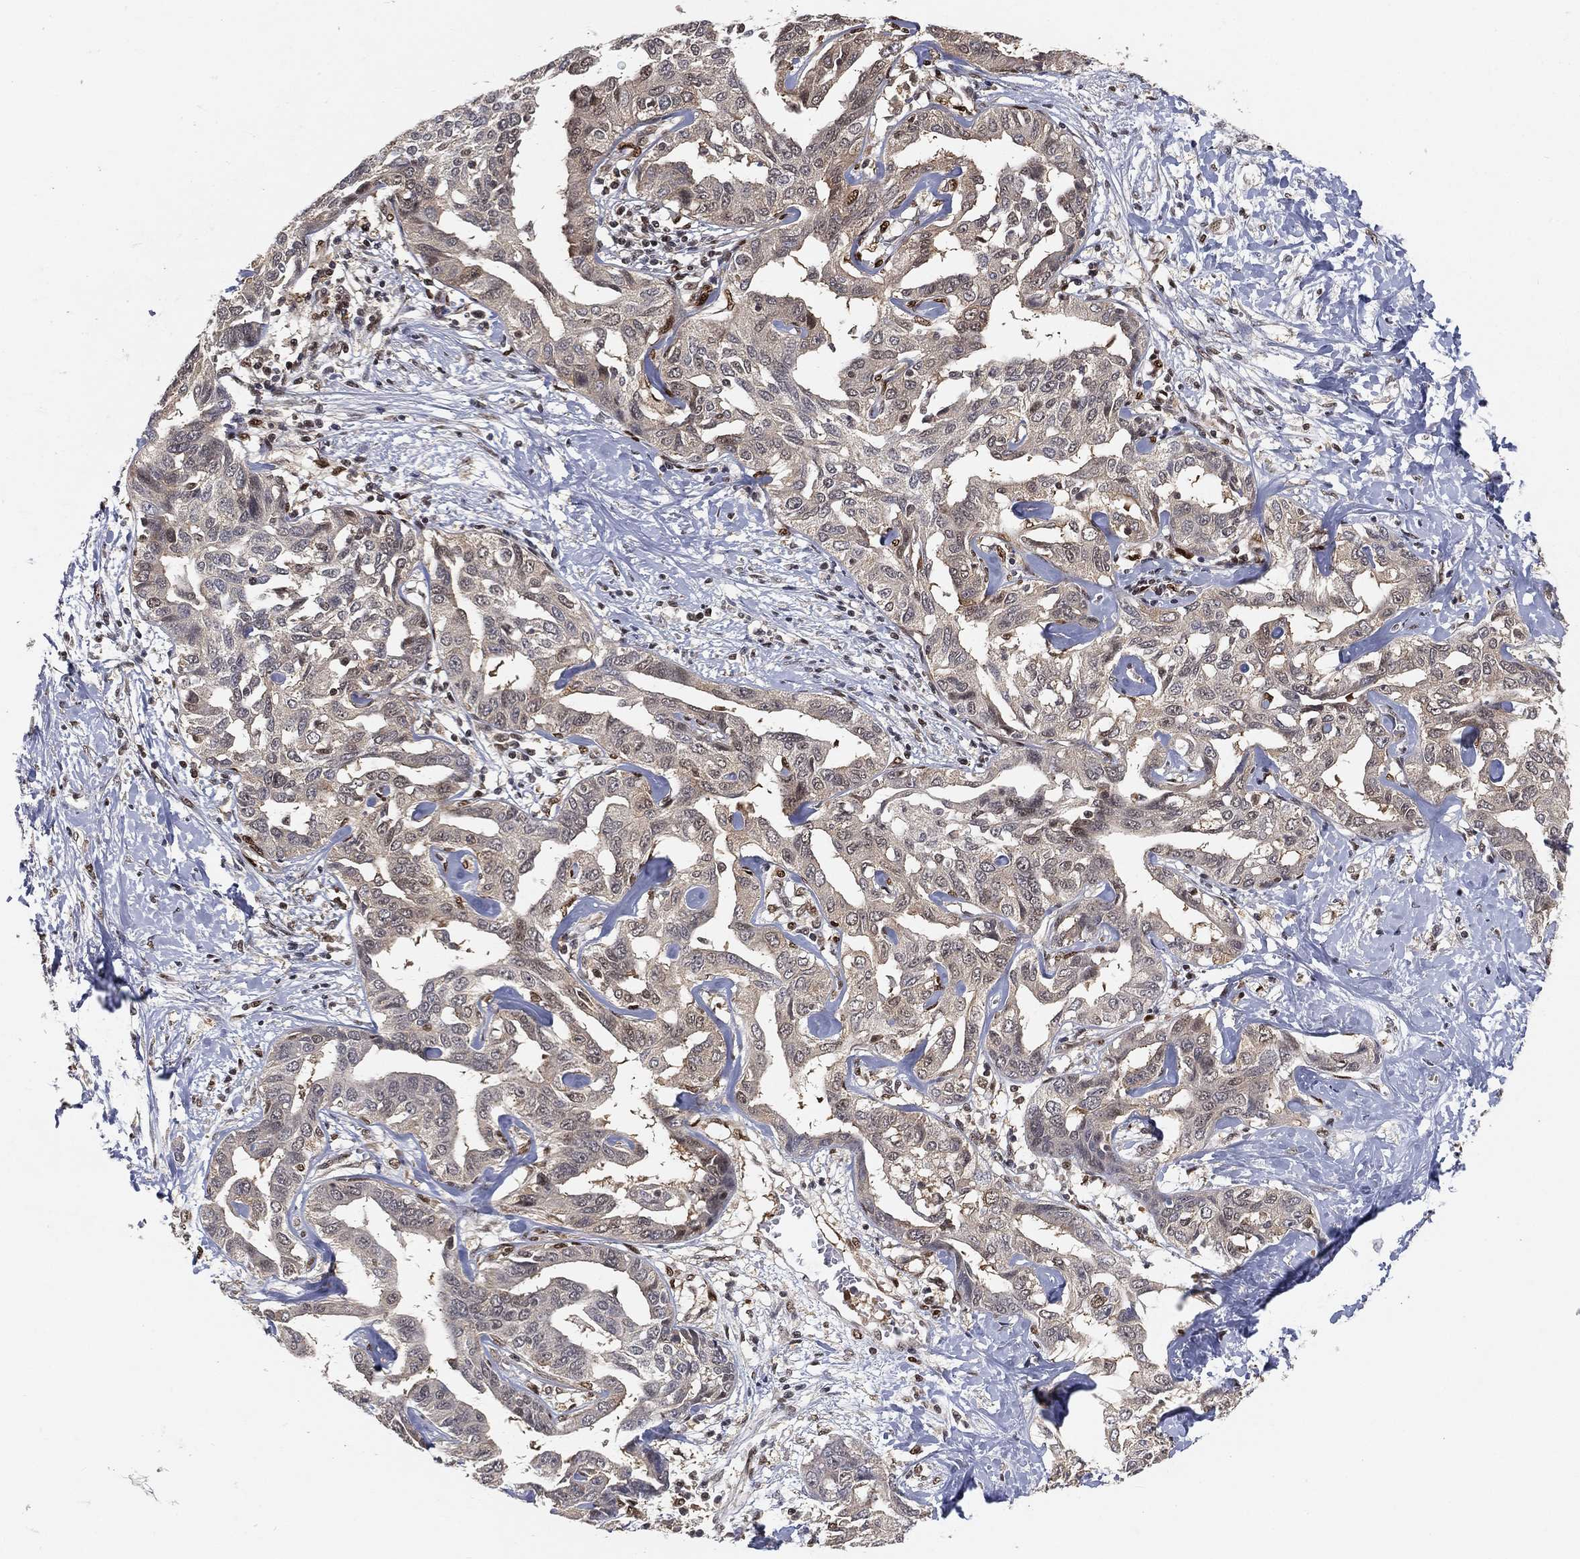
{"staining": {"intensity": "negative", "quantity": "none", "location": "none"}, "tissue": "liver cancer", "cell_type": "Tumor cells", "image_type": "cancer", "snomed": [{"axis": "morphology", "description": "Cholangiocarcinoma"}, {"axis": "topography", "description": "Liver"}], "caption": "Immunohistochemistry histopathology image of liver cancer (cholangiocarcinoma) stained for a protein (brown), which shows no positivity in tumor cells. (Immunohistochemistry, brightfield microscopy, high magnification).", "gene": "CRTC3", "patient": {"sex": "male", "age": 59}}